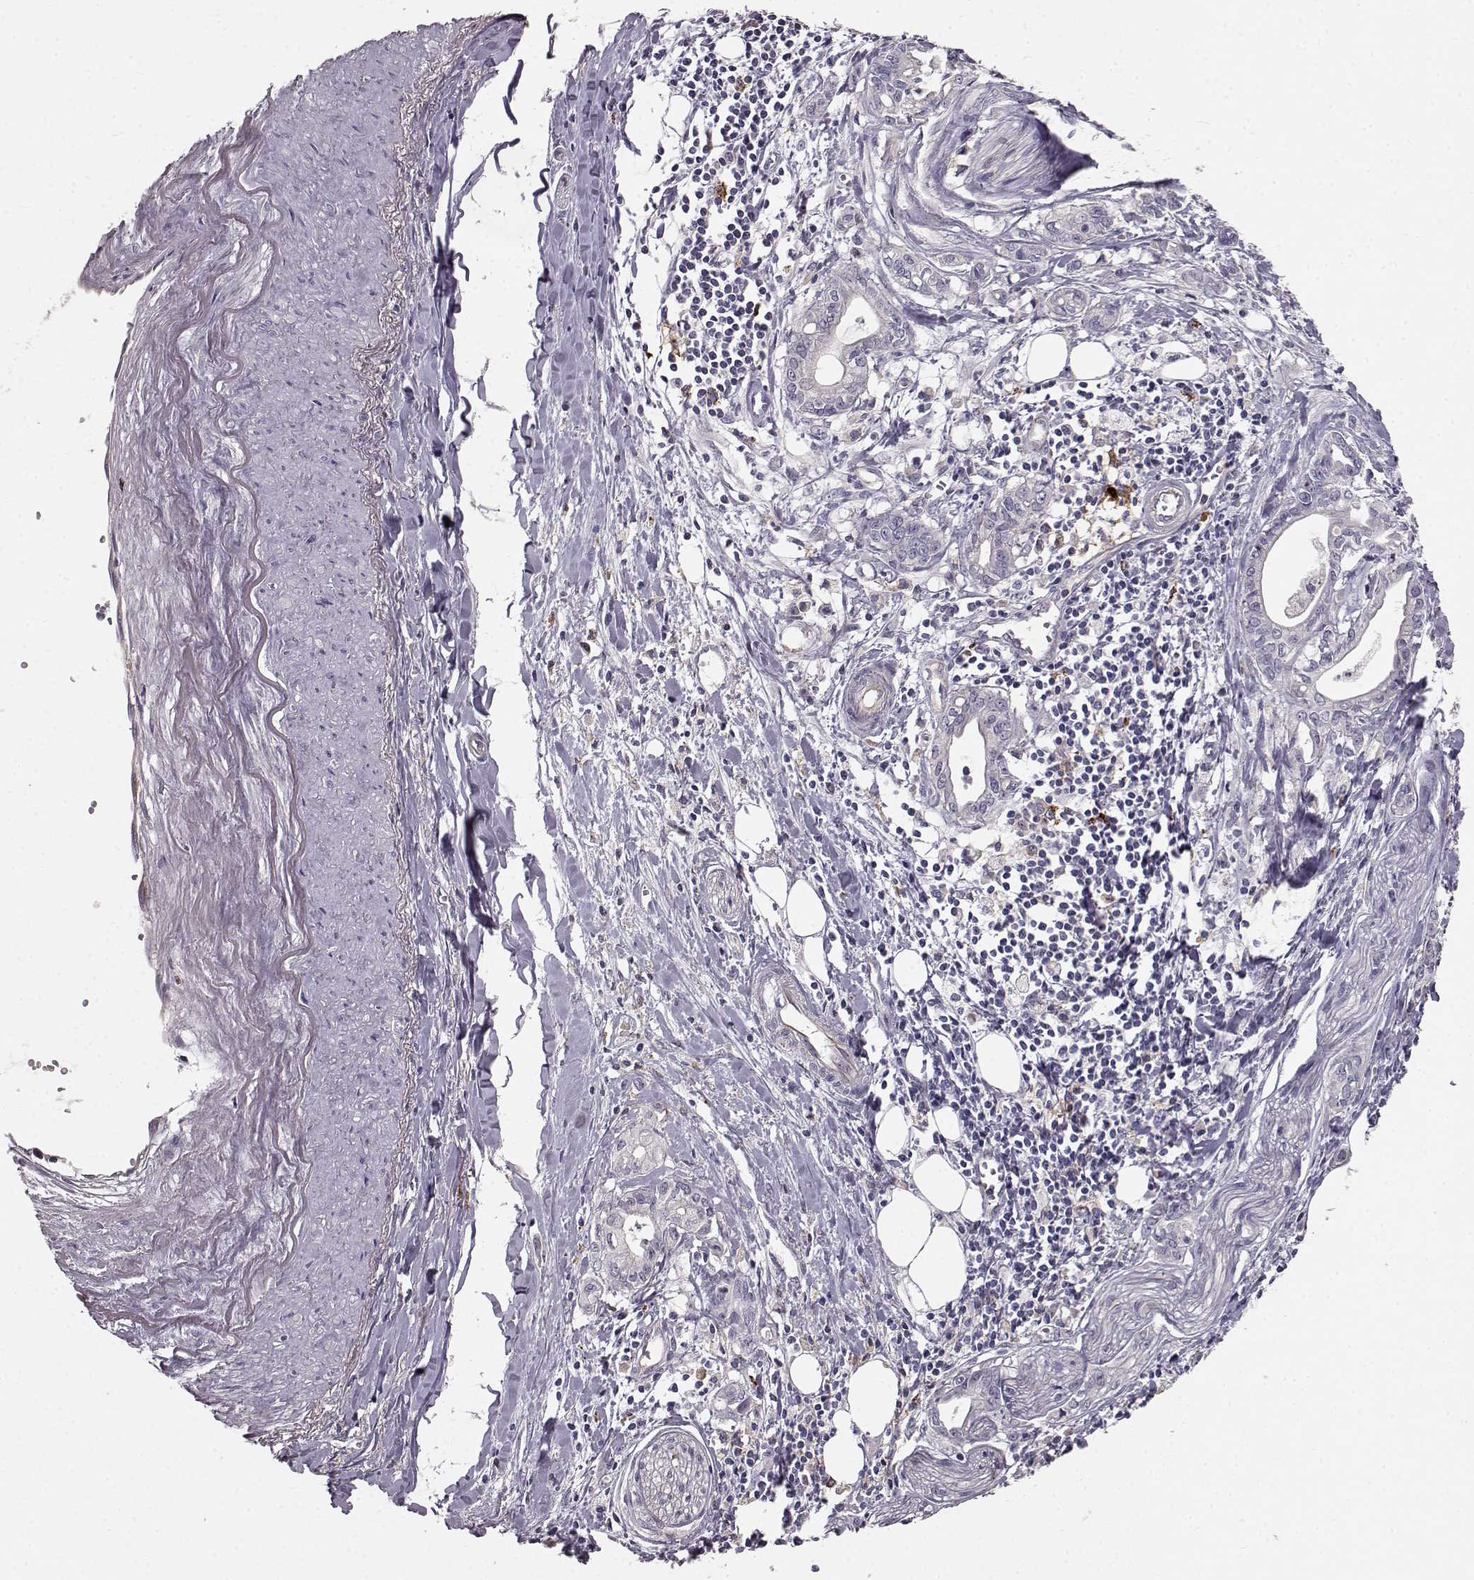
{"staining": {"intensity": "negative", "quantity": "none", "location": "none"}, "tissue": "pancreatic cancer", "cell_type": "Tumor cells", "image_type": "cancer", "snomed": [{"axis": "morphology", "description": "Adenocarcinoma, NOS"}, {"axis": "topography", "description": "Pancreas"}], "caption": "This is a image of immunohistochemistry (IHC) staining of adenocarcinoma (pancreatic), which shows no staining in tumor cells.", "gene": "CCNF", "patient": {"sex": "male", "age": 71}}